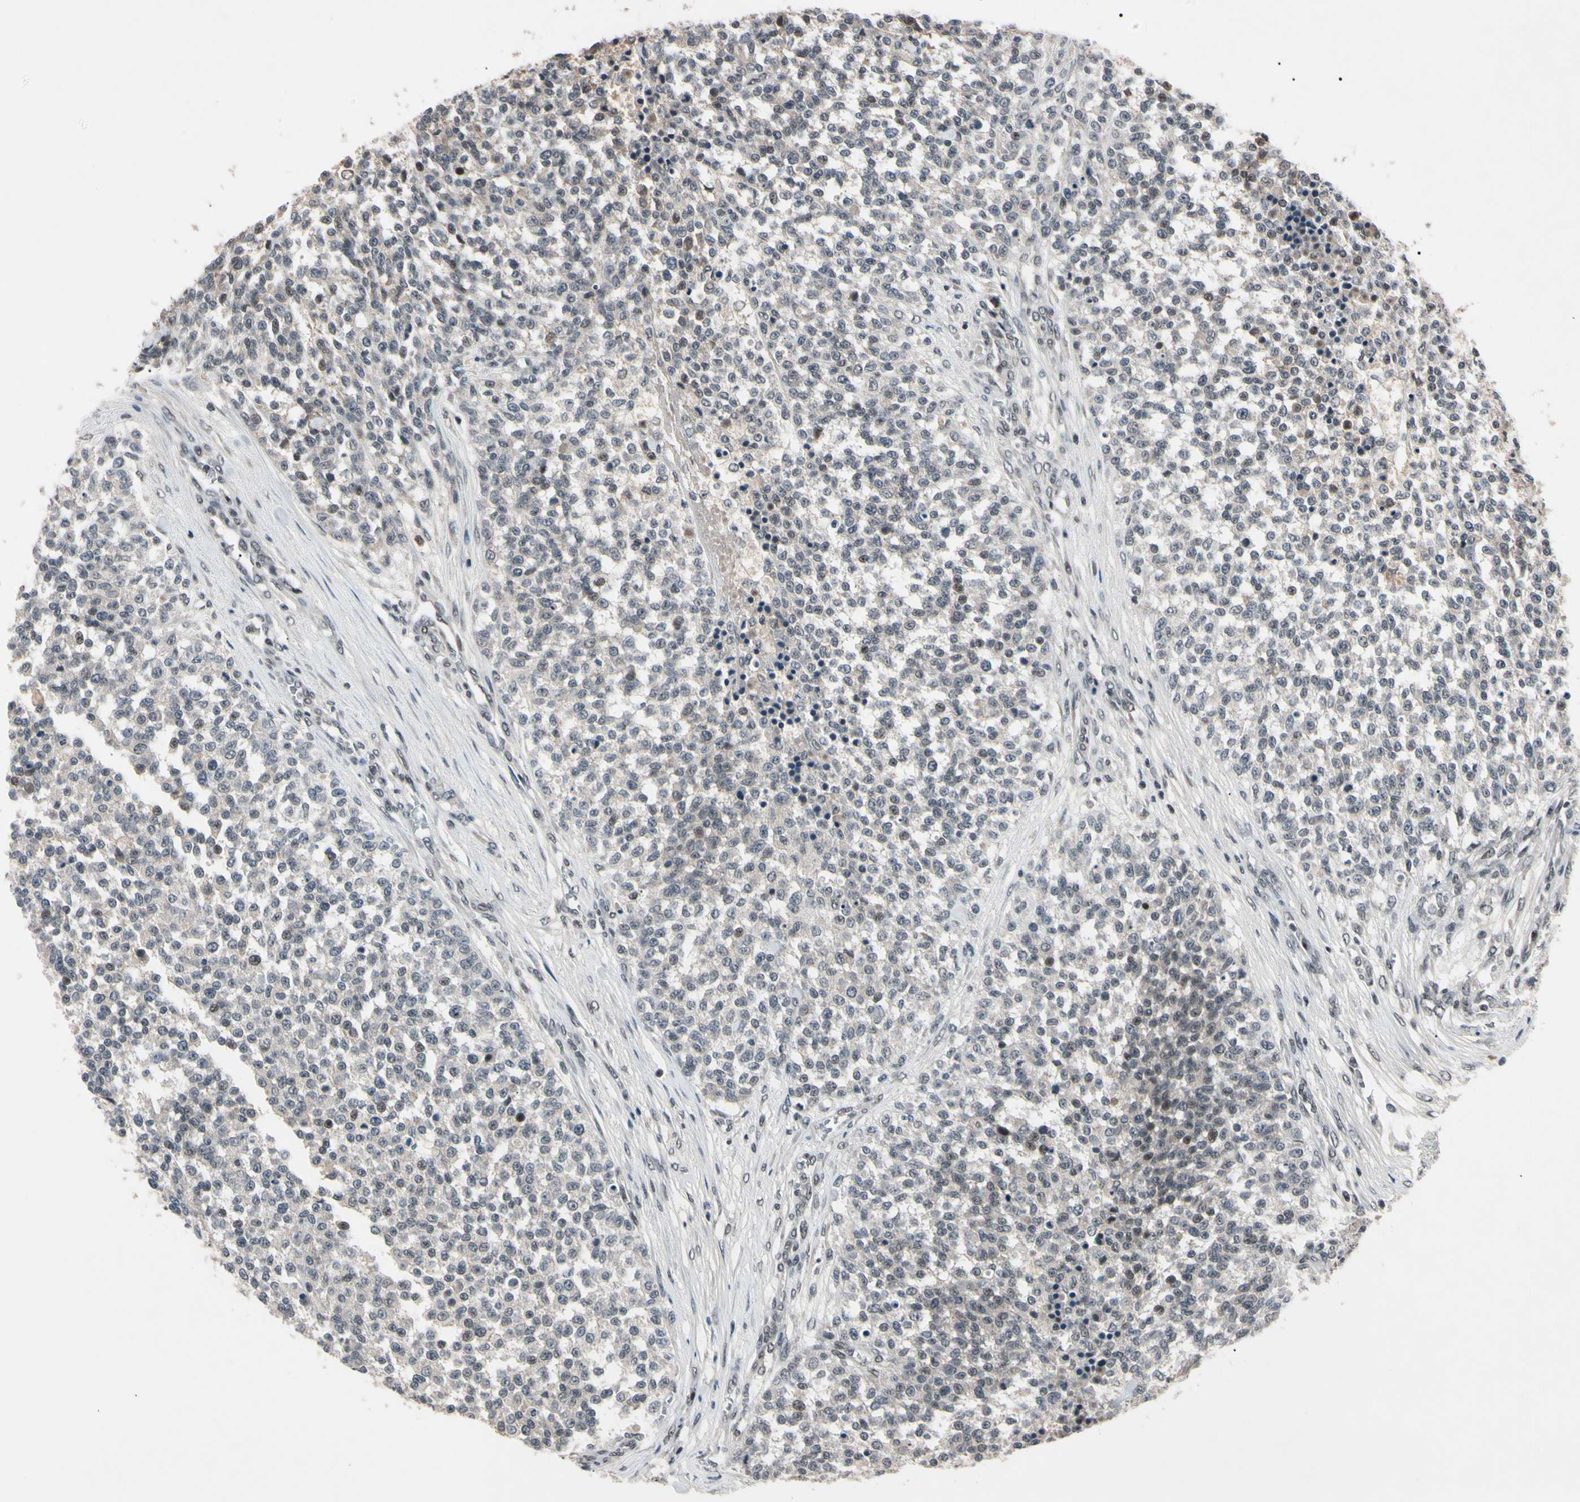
{"staining": {"intensity": "weak", "quantity": "<25%", "location": "nuclear"}, "tissue": "testis cancer", "cell_type": "Tumor cells", "image_type": "cancer", "snomed": [{"axis": "morphology", "description": "Seminoma, NOS"}, {"axis": "topography", "description": "Testis"}], "caption": "Protein analysis of testis cancer (seminoma) exhibits no significant positivity in tumor cells. (DAB (3,3'-diaminobenzidine) IHC visualized using brightfield microscopy, high magnification).", "gene": "YY1", "patient": {"sex": "male", "age": 59}}